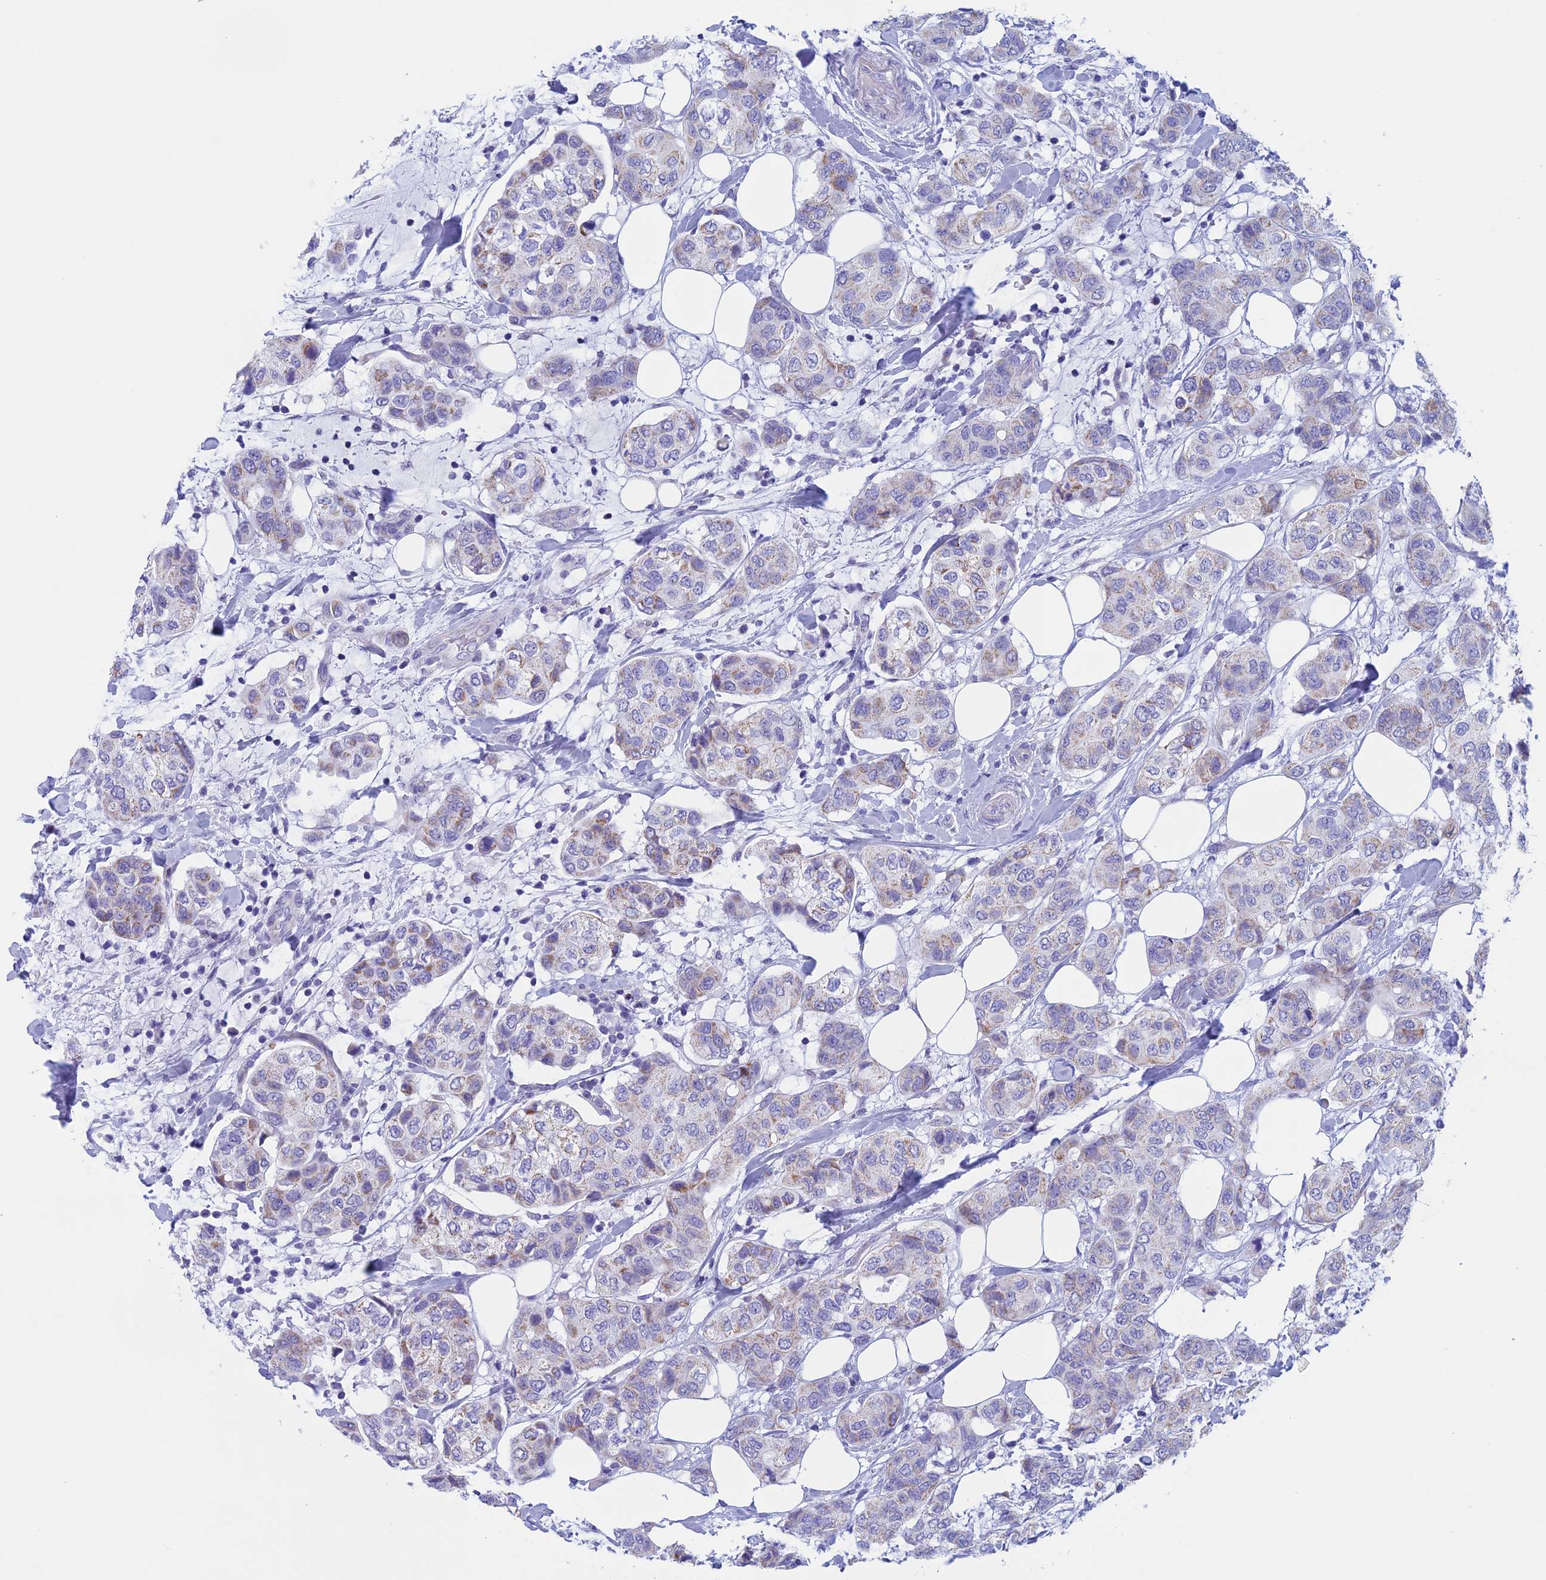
{"staining": {"intensity": "weak", "quantity": "<25%", "location": "cytoplasmic/membranous"}, "tissue": "breast cancer", "cell_type": "Tumor cells", "image_type": "cancer", "snomed": [{"axis": "morphology", "description": "Lobular carcinoma"}, {"axis": "topography", "description": "Breast"}], "caption": "Immunohistochemistry (IHC) of human breast lobular carcinoma demonstrates no positivity in tumor cells. (Immunohistochemistry, brightfield microscopy, high magnification).", "gene": "NDUFB9", "patient": {"sex": "female", "age": 51}}